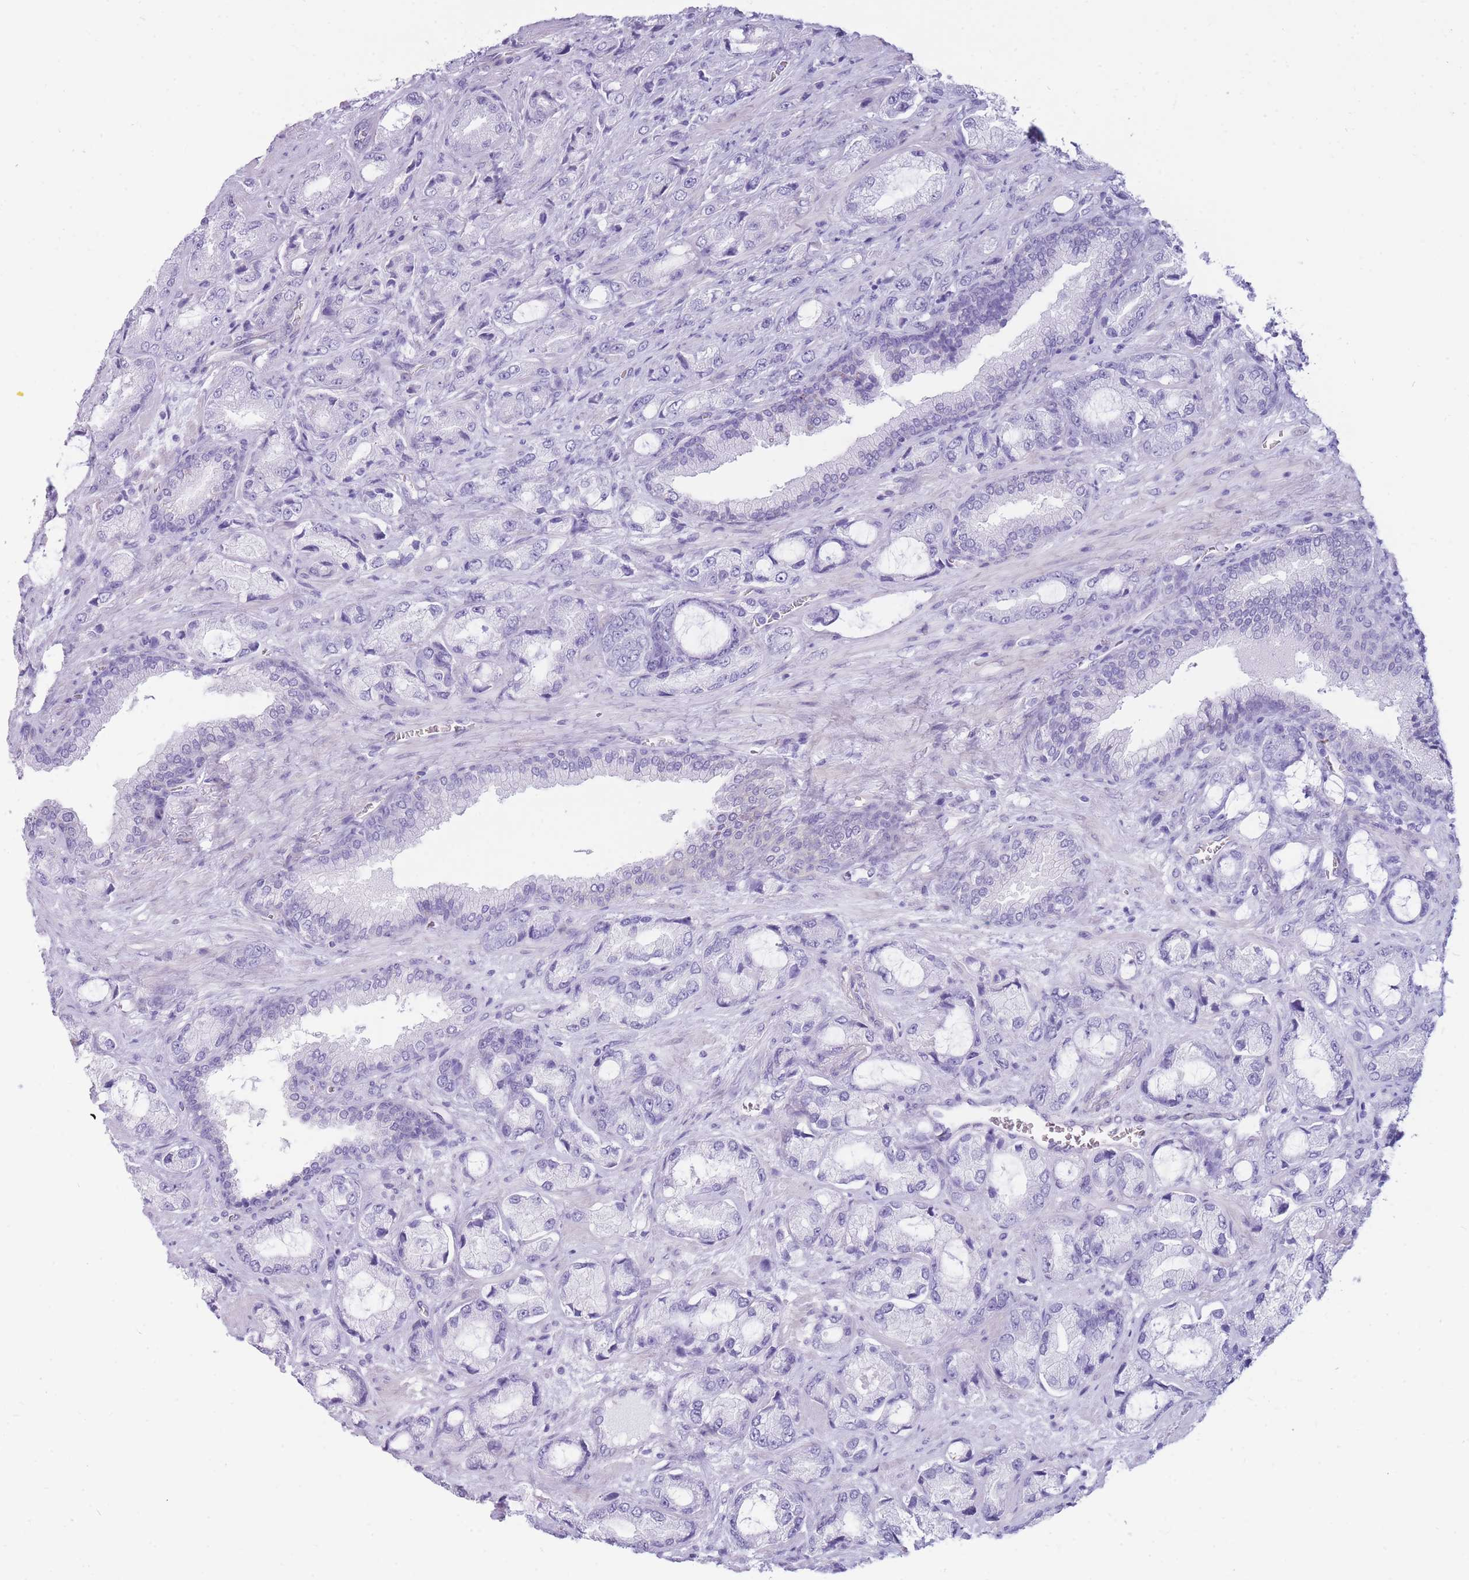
{"staining": {"intensity": "negative", "quantity": "none", "location": "none"}, "tissue": "prostate cancer", "cell_type": "Tumor cells", "image_type": "cancer", "snomed": [{"axis": "morphology", "description": "Adenocarcinoma, High grade"}, {"axis": "topography", "description": "Prostate"}], "caption": "Immunohistochemistry (IHC) of prostate adenocarcinoma (high-grade) demonstrates no expression in tumor cells. Nuclei are stained in blue.", "gene": "MTSS2", "patient": {"sex": "male", "age": 68}}